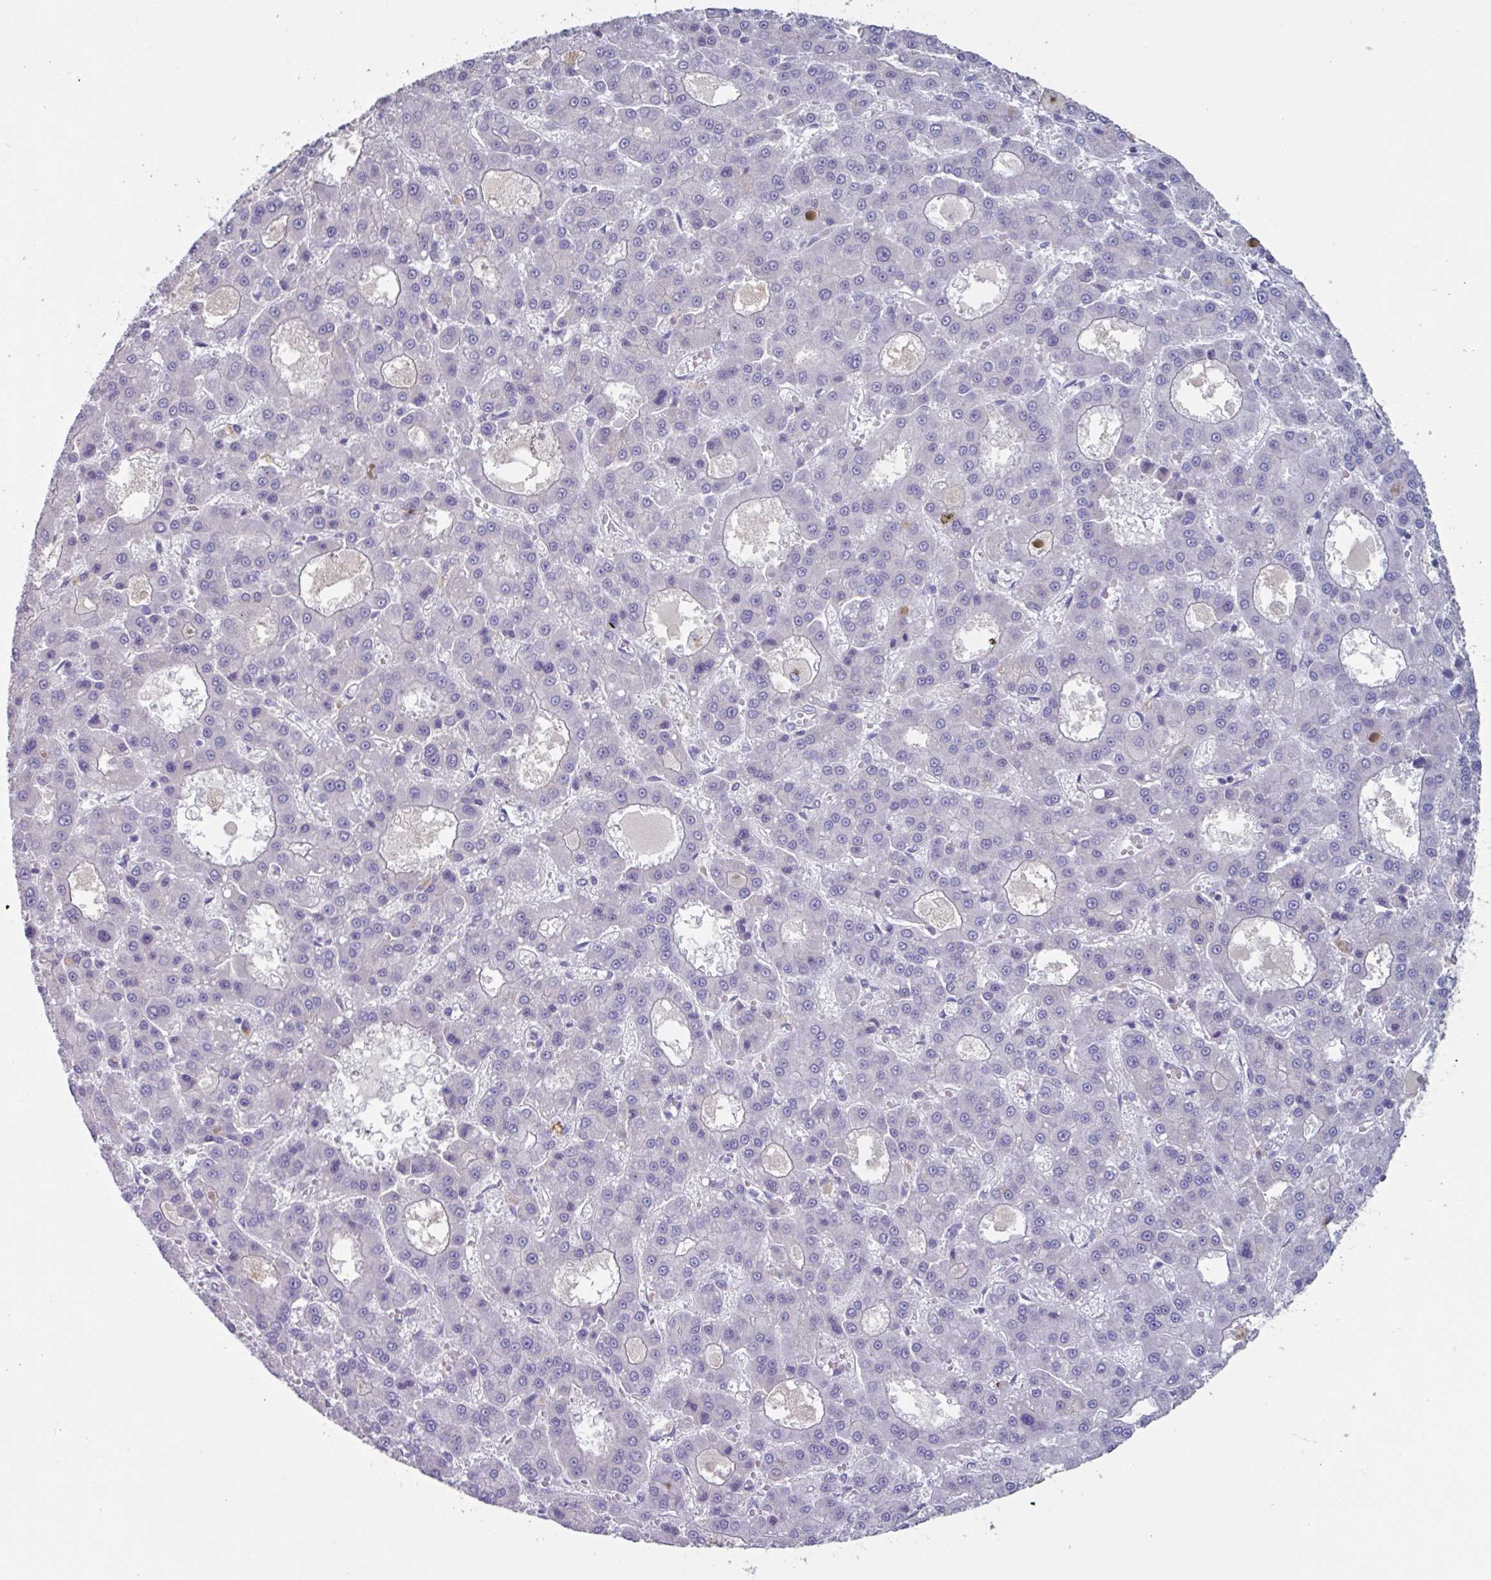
{"staining": {"intensity": "negative", "quantity": "none", "location": "none"}, "tissue": "liver cancer", "cell_type": "Tumor cells", "image_type": "cancer", "snomed": [{"axis": "morphology", "description": "Carcinoma, Hepatocellular, NOS"}, {"axis": "topography", "description": "Liver"}], "caption": "A histopathology image of human hepatocellular carcinoma (liver) is negative for staining in tumor cells.", "gene": "OR2T10", "patient": {"sex": "male", "age": 70}}